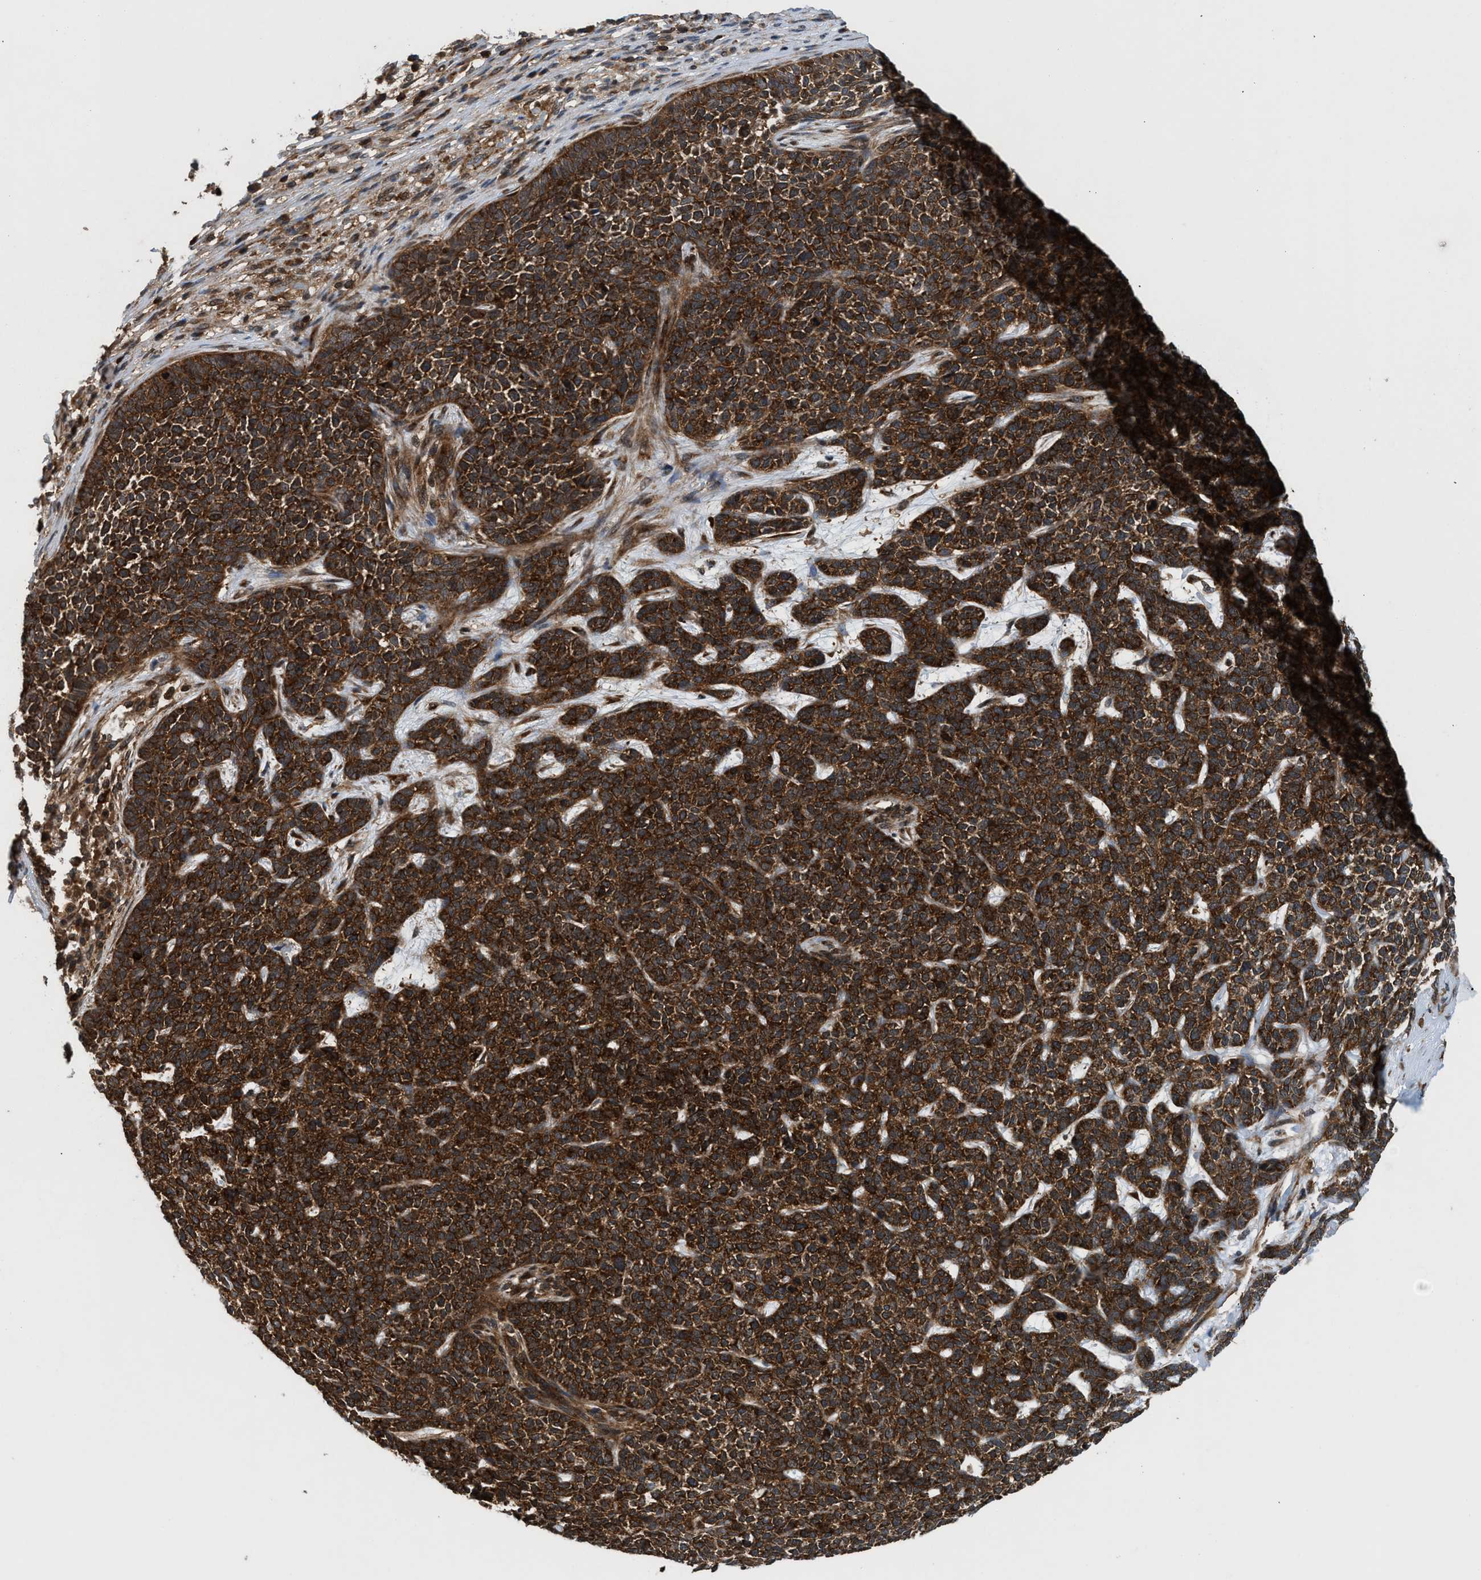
{"staining": {"intensity": "strong", "quantity": ">75%", "location": "cytoplasmic/membranous"}, "tissue": "skin cancer", "cell_type": "Tumor cells", "image_type": "cancer", "snomed": [{"axis": "morphology", "description": "Basal cell carcinoma"}, {"axis": "topography", "description": "Skin"}], "caption": "Skin basal cell carcinoma stained with immunohistochemistry shows strong cytoplasmic/membranous positivity in about >75% of tumor cells.", "gene": "OXSR1", "patient": {"sex": "female", "age": 84}}